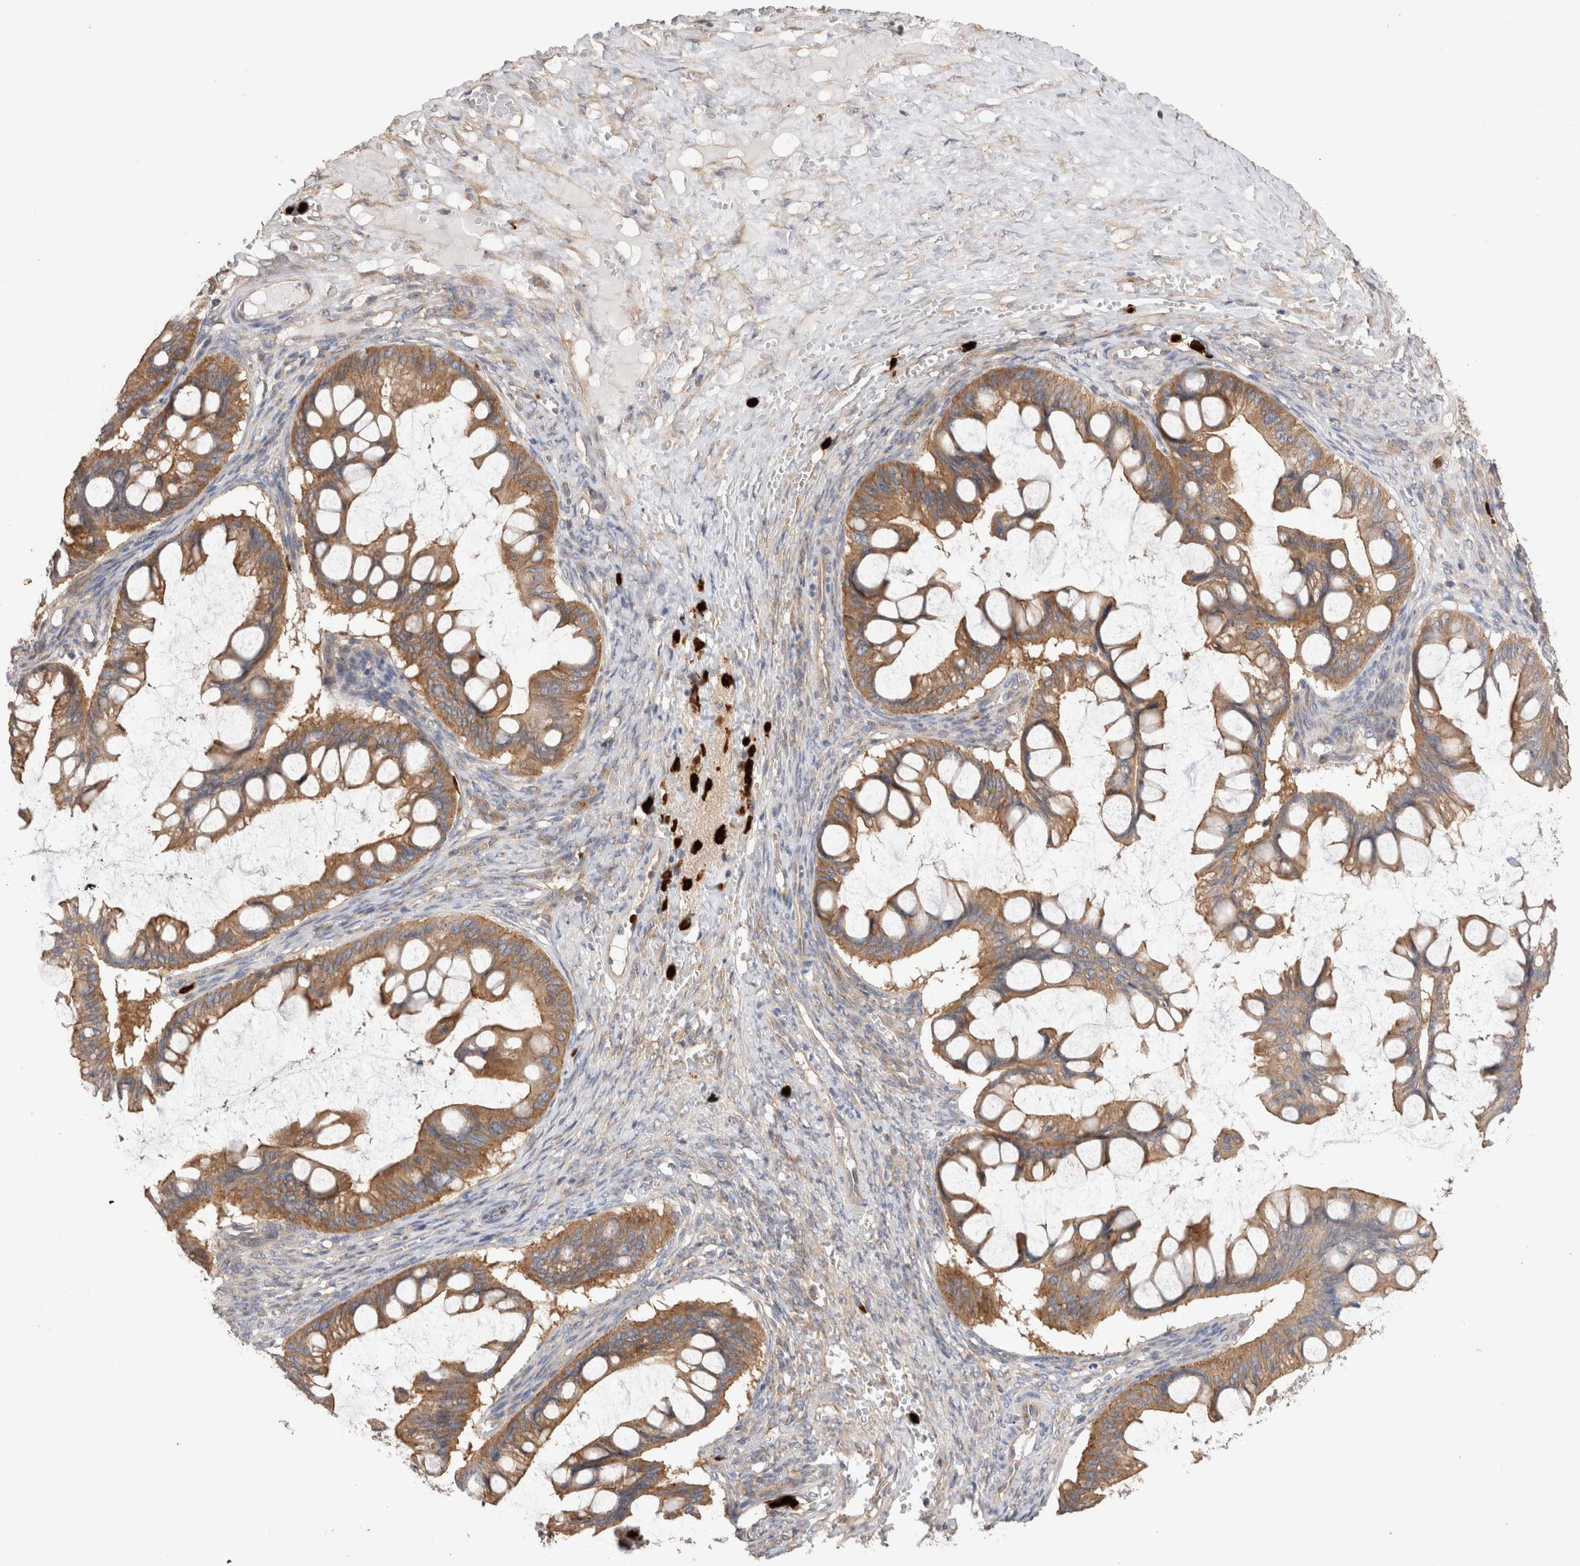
{"staining": {"intensity": "moderate", "quantity": ">75%", "location": "cytoplasmic/membranous"}, "tissue": "ovarian cancer", "cell_type": "Tumor cells", "image_type": "cancer", "snomed": [{"axis": "morphology", "description": "Cystadenocarcinoma, mucinous, NOS"}, {"axis": "topography", "description": "Ovary"}], "caption": "A medium amount of moderate cytoplasmic/membranous positivity is seen in about >75% of tumor cells in ovarian cancer tissue.", "gene": "NXT2", "patient": {"sex": "female", "age": 73}}